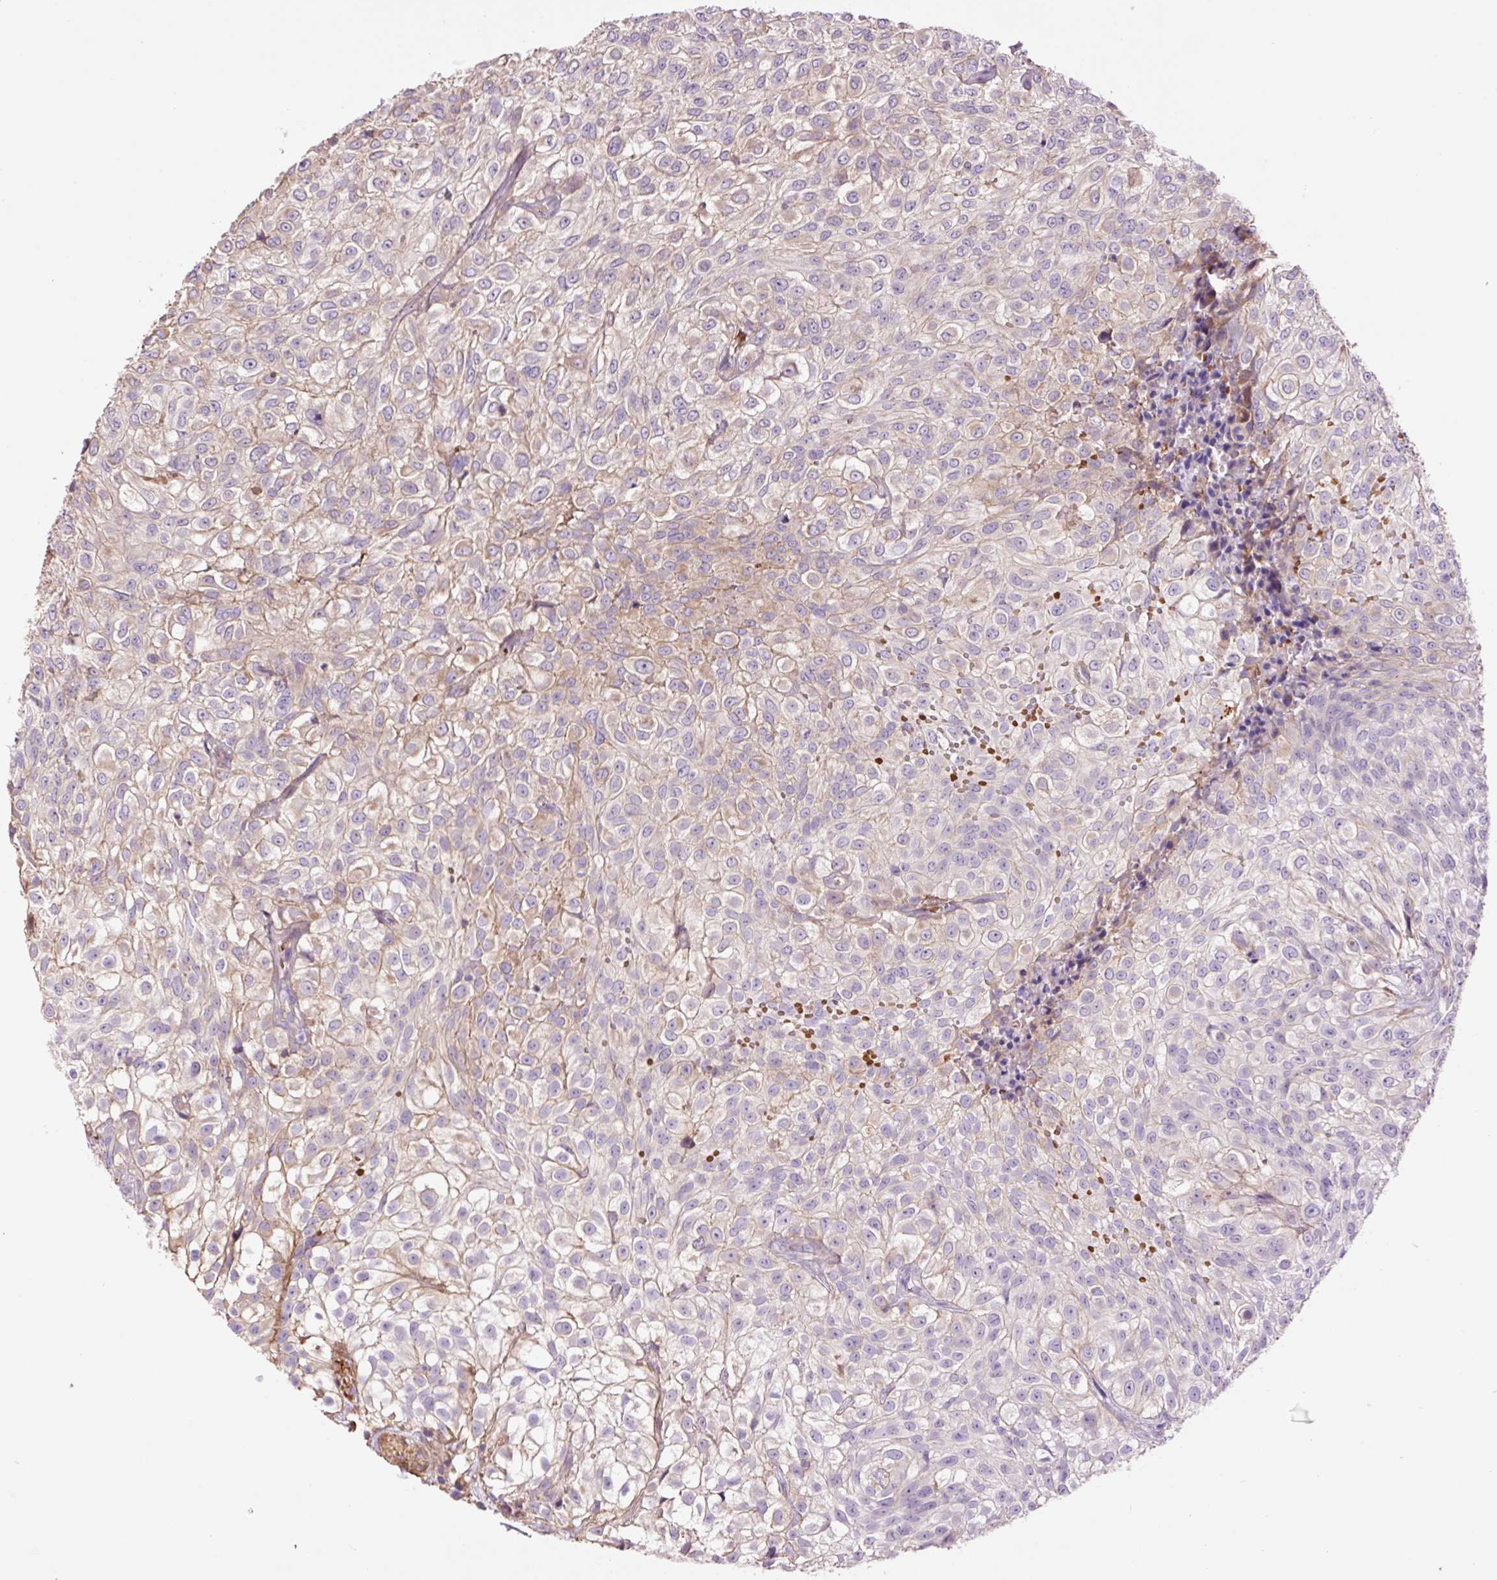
{"staining": {"intensity": "weak", "quantity": "<25%", "location": "cytoplasmic/membranous"}, "tissue": "urothelial cancer", "cell_type": "Tumor cells", "image_type": "cancer", "snomed": [{"axis": "morphology", "description": "Urothelial carcinoma, High grade"}, {"axis": "topography", "description": "Urinary bladder"}], "caption": "An IHC photomicrograph of urothelial carcinoma (high-grade) is shown. There is no staining in tumor cells of urothelial carcinoma (high-grade).", "gene": "TMEM235", "patient": {"sex": "male", "age": 56}}